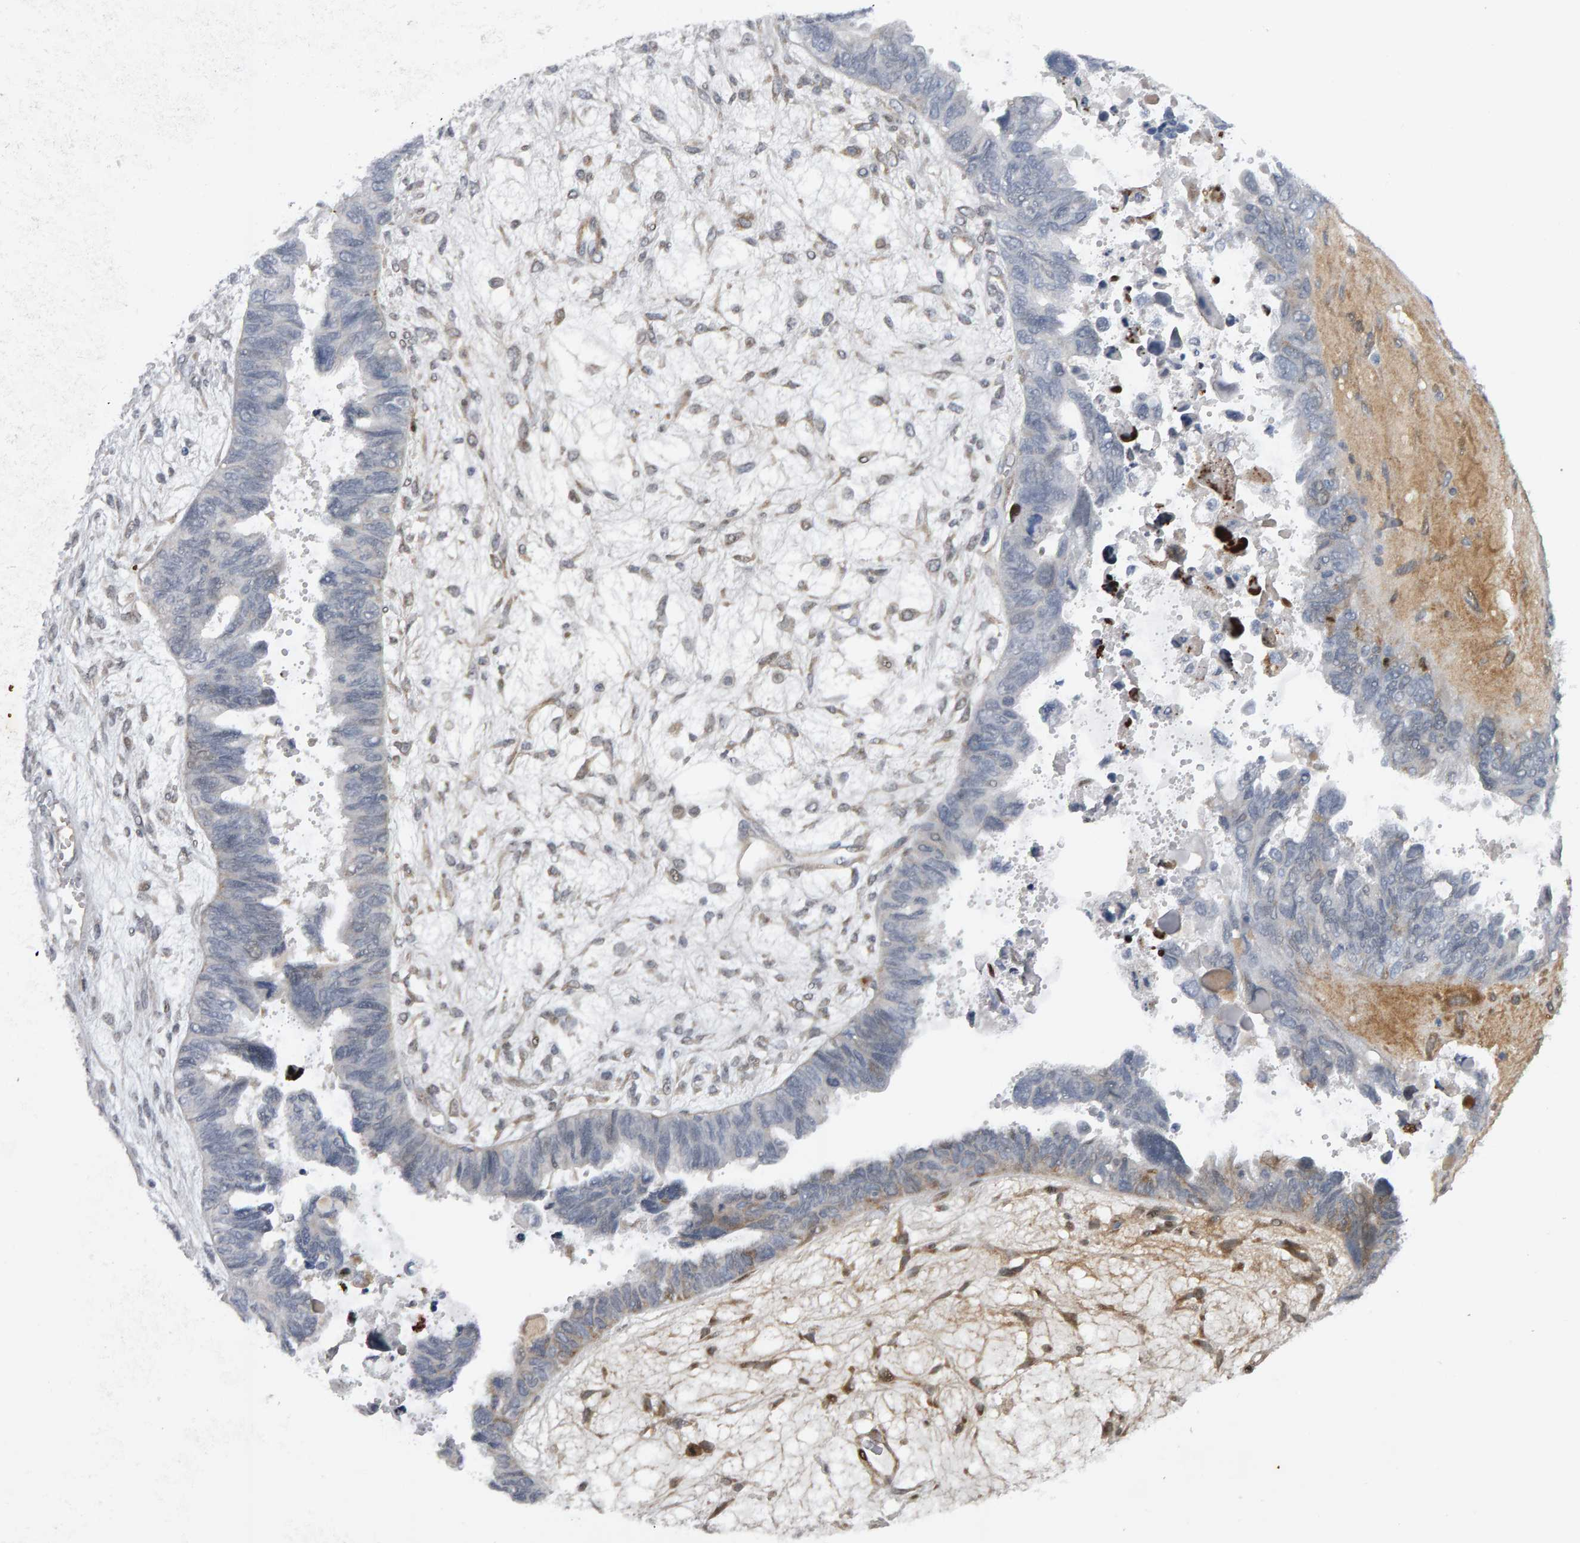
{"staining": {"intensity": "weak", "quantity": "<25%", "location": "cytoplasmic/membranous"}, "tissue": "ovarian cancer", "cell_type": "Tumor cells", "image_type": "cancer", "snomed": [{"axis": "morphology", "description": "Cystadenocarcinoma, serous, NOS"}, {"axis": "topography", "description": "Ovary"}], "caption": "Tumor cells are negative for brown protein staining in serous cystadenocarcinoma (ovarian). The staining was performed using DAB (3,3'-diaminobenzidine) to visualize the protein expression in brown, while the nuclei were stained in blue with hematoxylin (Magnification: 20x).", "gene": "IPO8", "patient": {"sex": "female", "age": 79}}